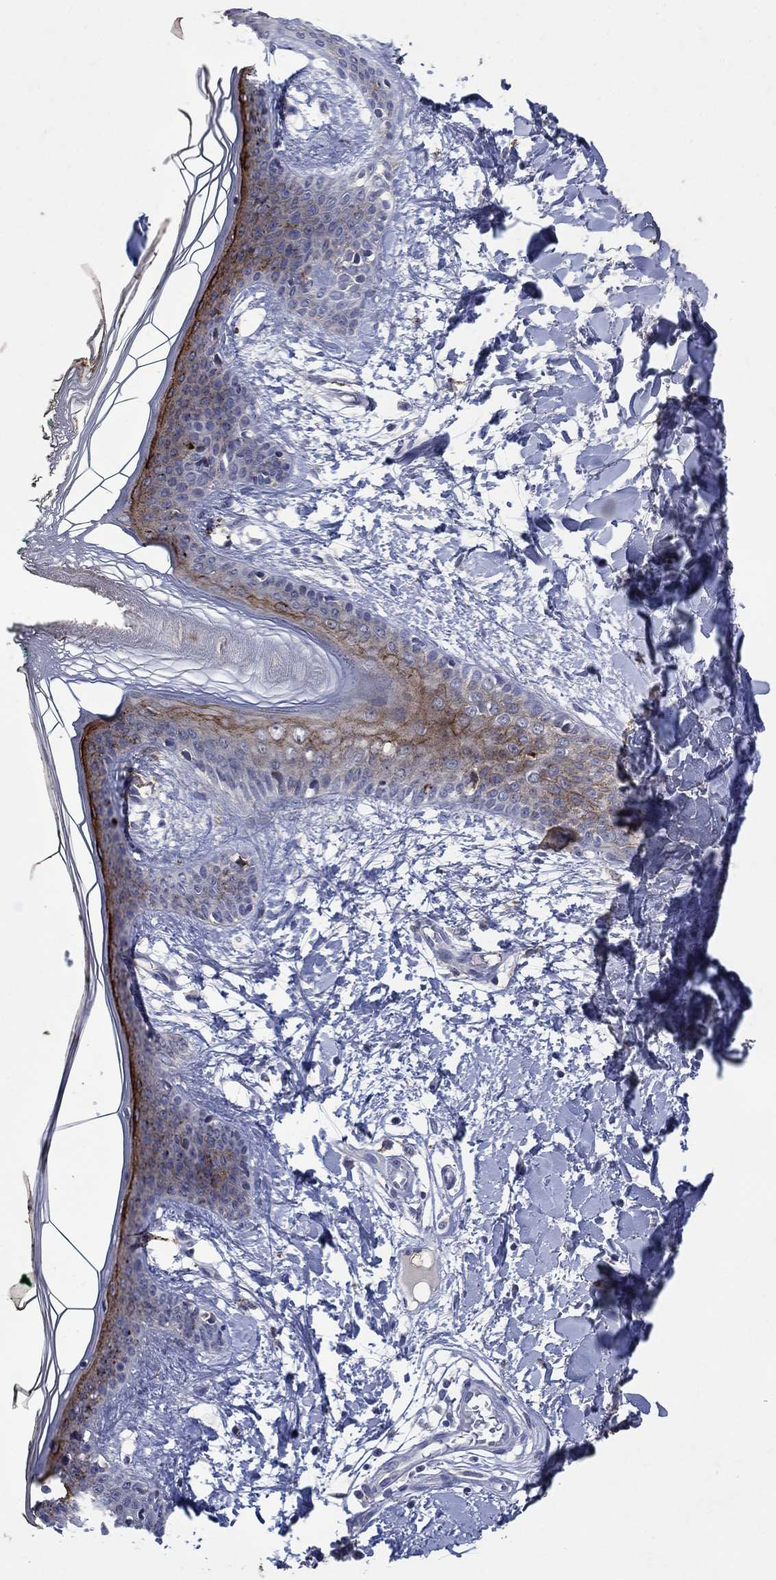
{"staining": {"intensity": "negative", "quantity": "none", "location": "none"}, "tissue": "skin", "cell_type": "Fibroblasts", "image_type": "normal", "snomed": [{"axis": "morphology", "description": "Normal tissue, NOS"}, {"axis": "topography", "description": "Skin"}], "caption": "Immunohistochemistry (IHC) micrograph of benign skin: human skin stained with DAB demonstrates no significant protein staining in fibroblasts.", "gene": "SDC1", "patient": {"sex": "female", "age": 34}}